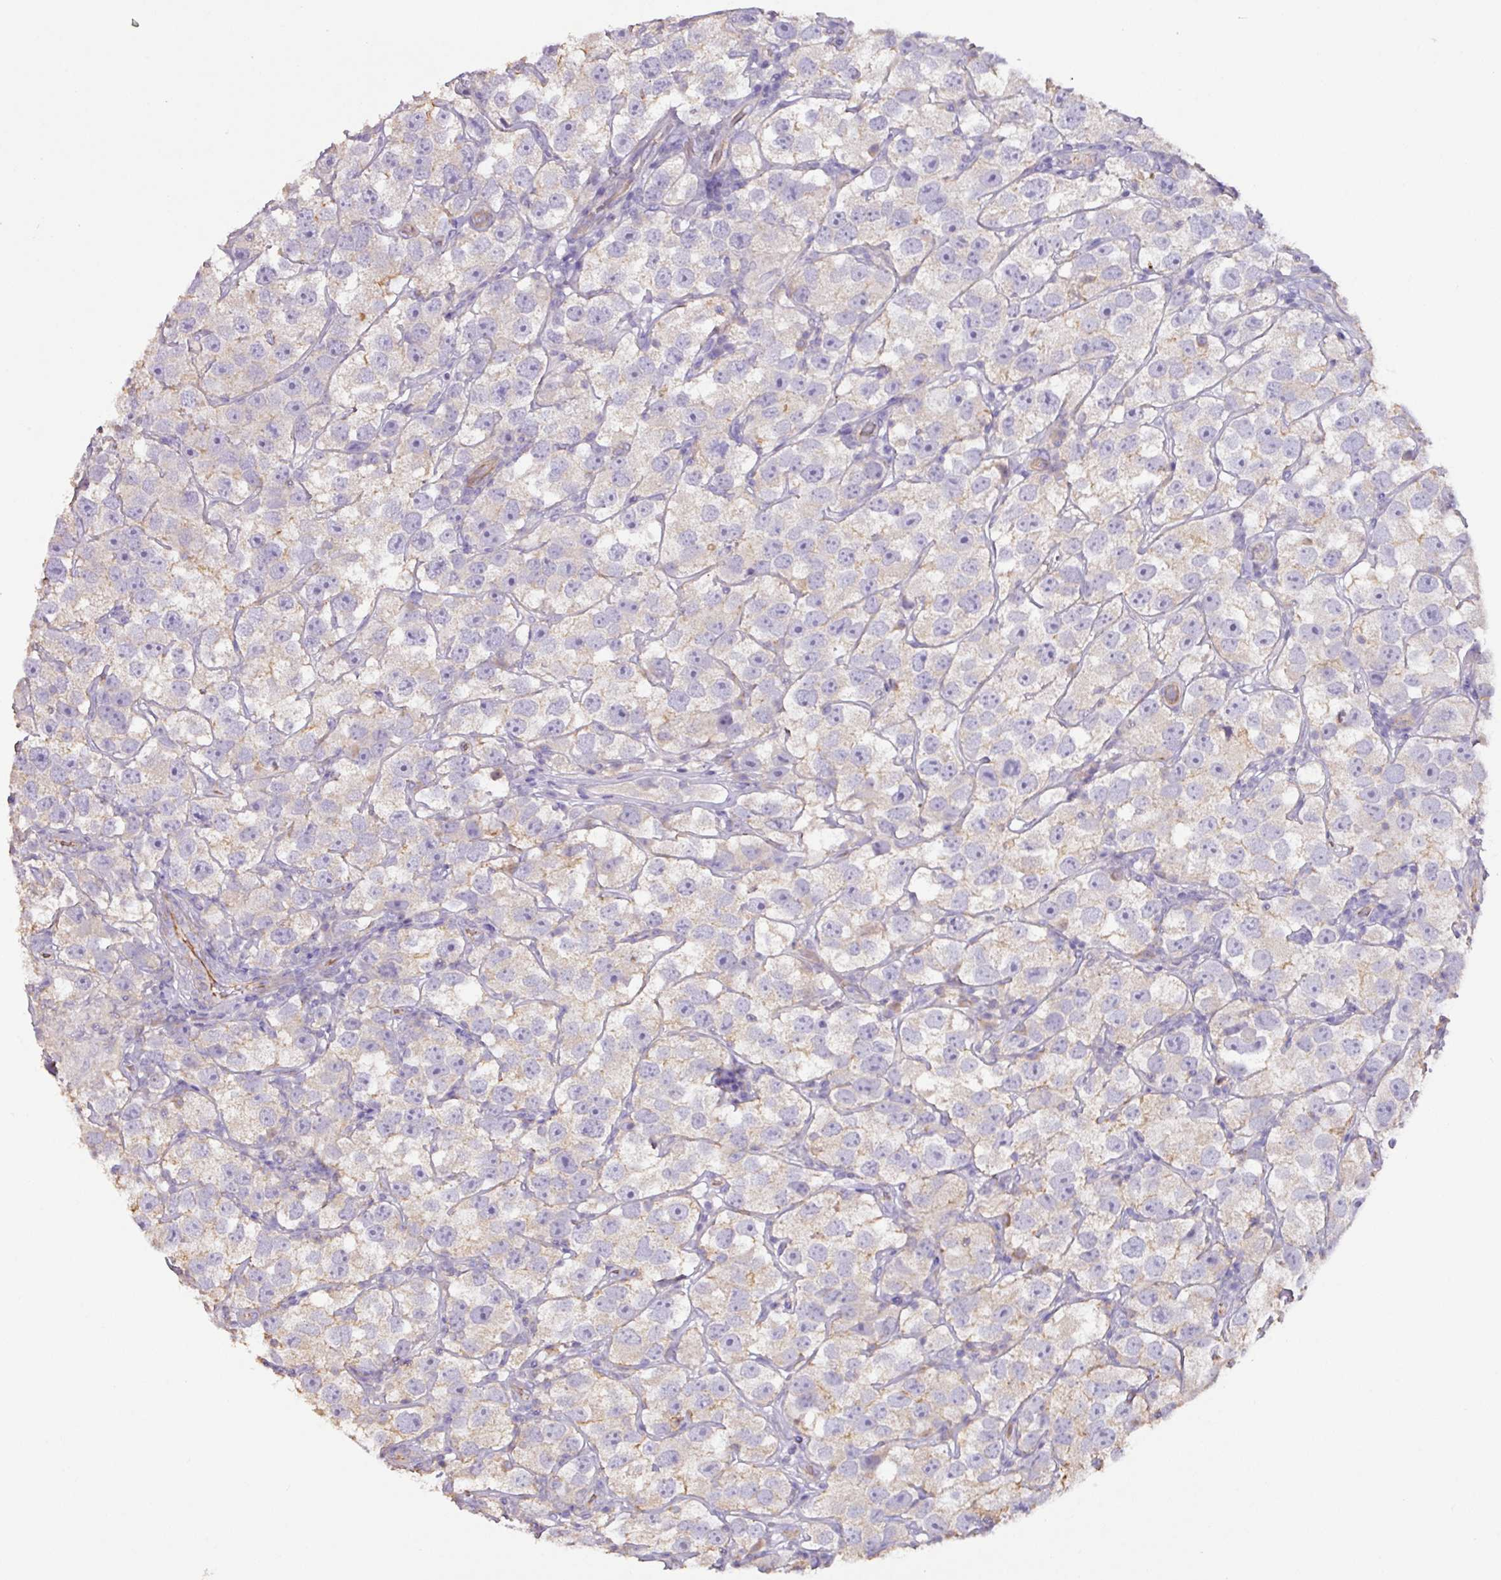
{"staining": {"intensity": "weak", "quantity": "<25%", "location": "cytoplasmic/membranous"}, "tissue": "testis cancer", "cell_type": "Tumor cells", "image_type": "cancer", "snomed": [{"axis": "morphology", "description": "Seminoma, NOS"}, {"axis": "topography", "description": "Testis"}], "caption": "High magnification brightfield microscopy of seminoma (testis) stained with DAB (brown) and counterstained with hematoxylin (blue): tumor cells show no significant positivity. (DAB IHC, high magnification).", "gene": "AGR3", "patient": {"sex": "male", "age": 26}}